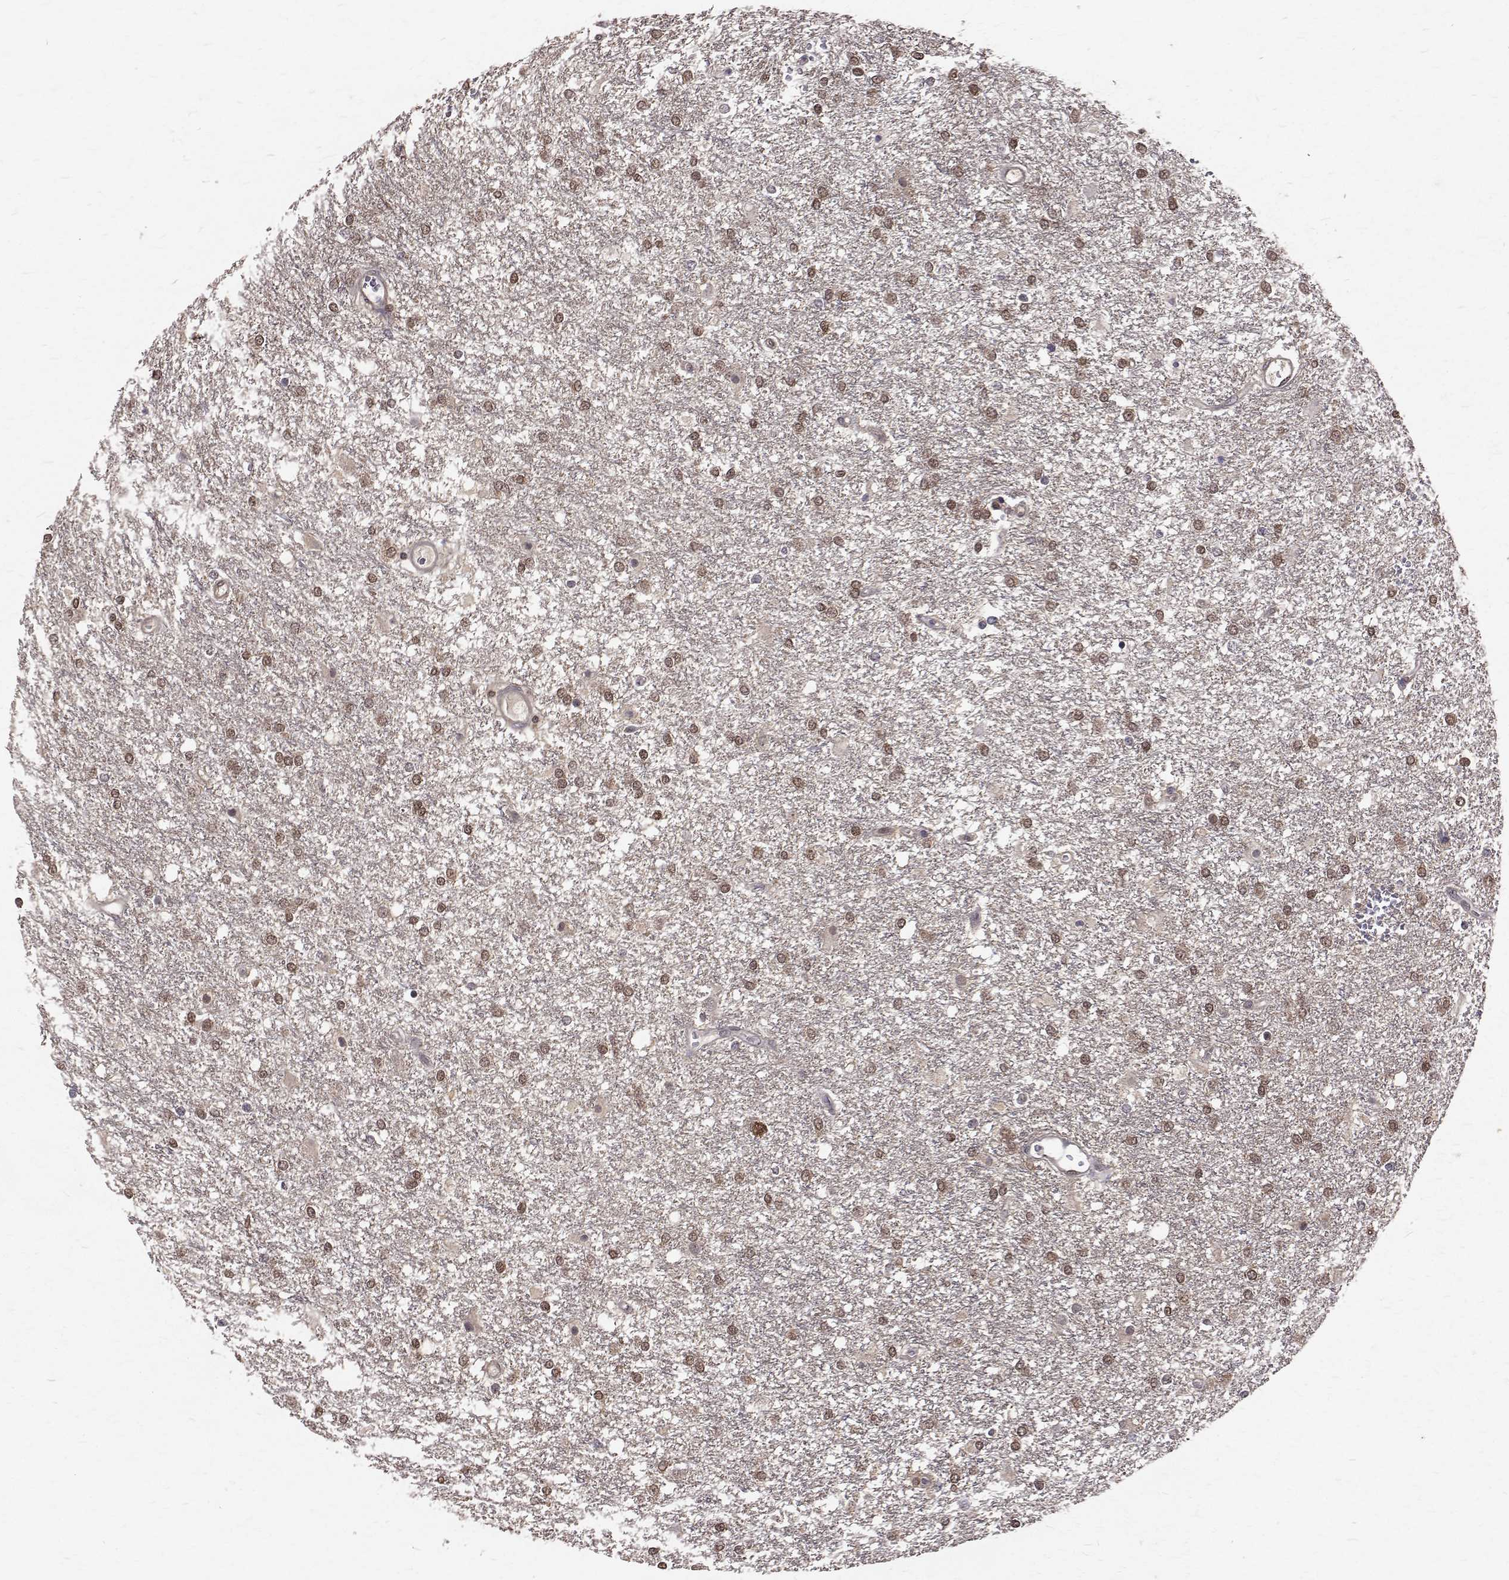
{"staining": {"intensity": "moderate", "quantity": ">75%", "location": "nuclear"}, "tissue": "glioma", "cell_type": "Tumor cells", "image_type": "cancer", "snomed": [{"axis": "morphology", "description": "Glioma, malignant, High grade"}, {"axis": "topography", "description": "Brain"}], "caption": "Immunohistochemistry (DAB) staining of glioma demonstrates moderate nuclear protein positivity in about >75% of tumor cells.", "gene": "NIF3L1", "patient": {"sex": "female", "age": 61}}